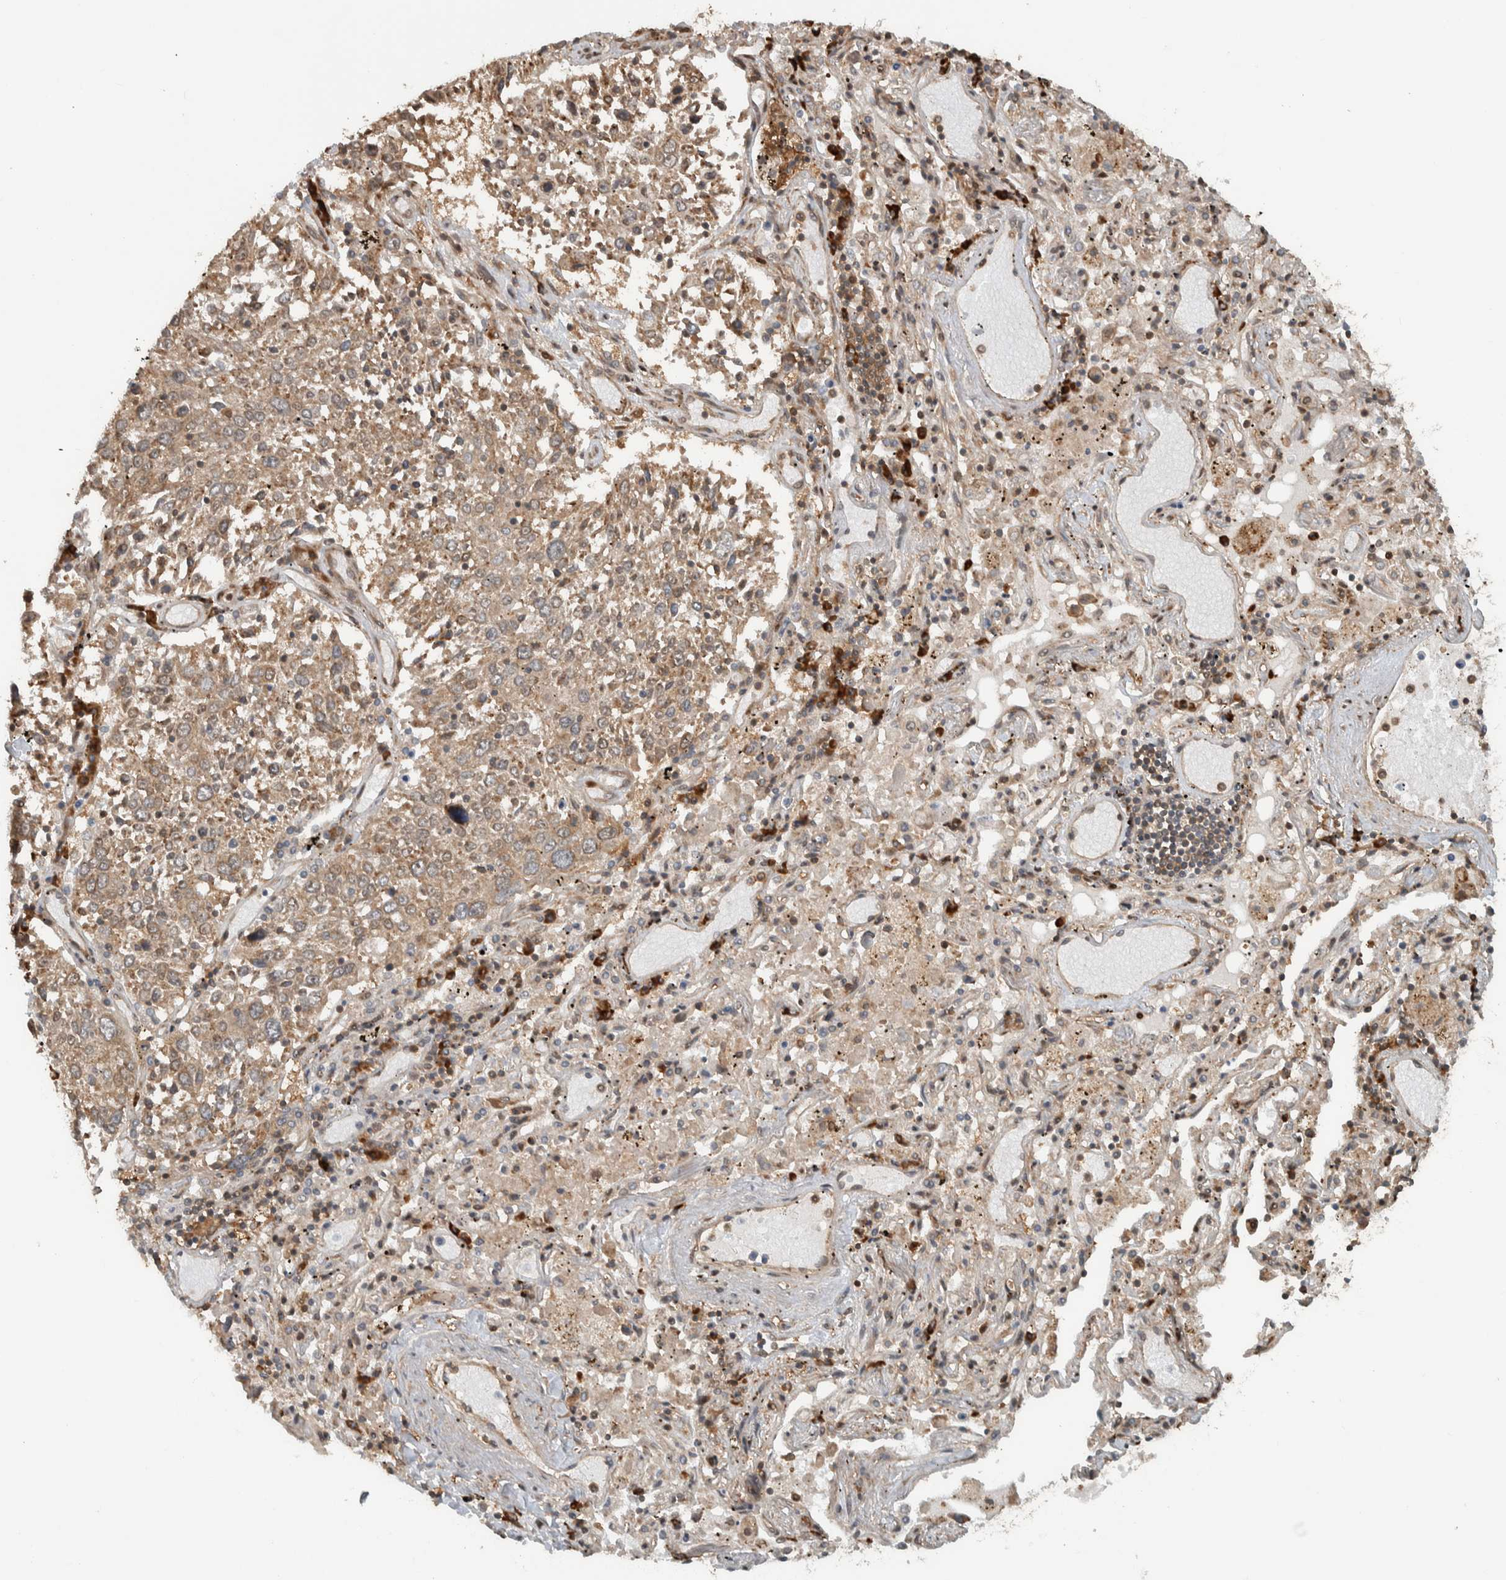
{"staining": {"intensity": "moderate", "quantity": ">75%", "location": "cytoplasmic/membranous"}, "tissue": "lung cancer", "cell_type": "Tumor cells", "image_type": "cancer", "snomed": [{"axis": "morphology", "description": "Squamous cell carcinoma, NOS"}, {"axis": "topography", "description": "Lung"}], "caption": "Lung cancer (squamous cell carcinoma) tissue exhibits moderate cytoplasmic/membranous staining in approximately >75% of tumor cells, visualized by immunohistochemistry.", "gene": "CNTROB", "patient": {"sex": "male", "age": 65}}